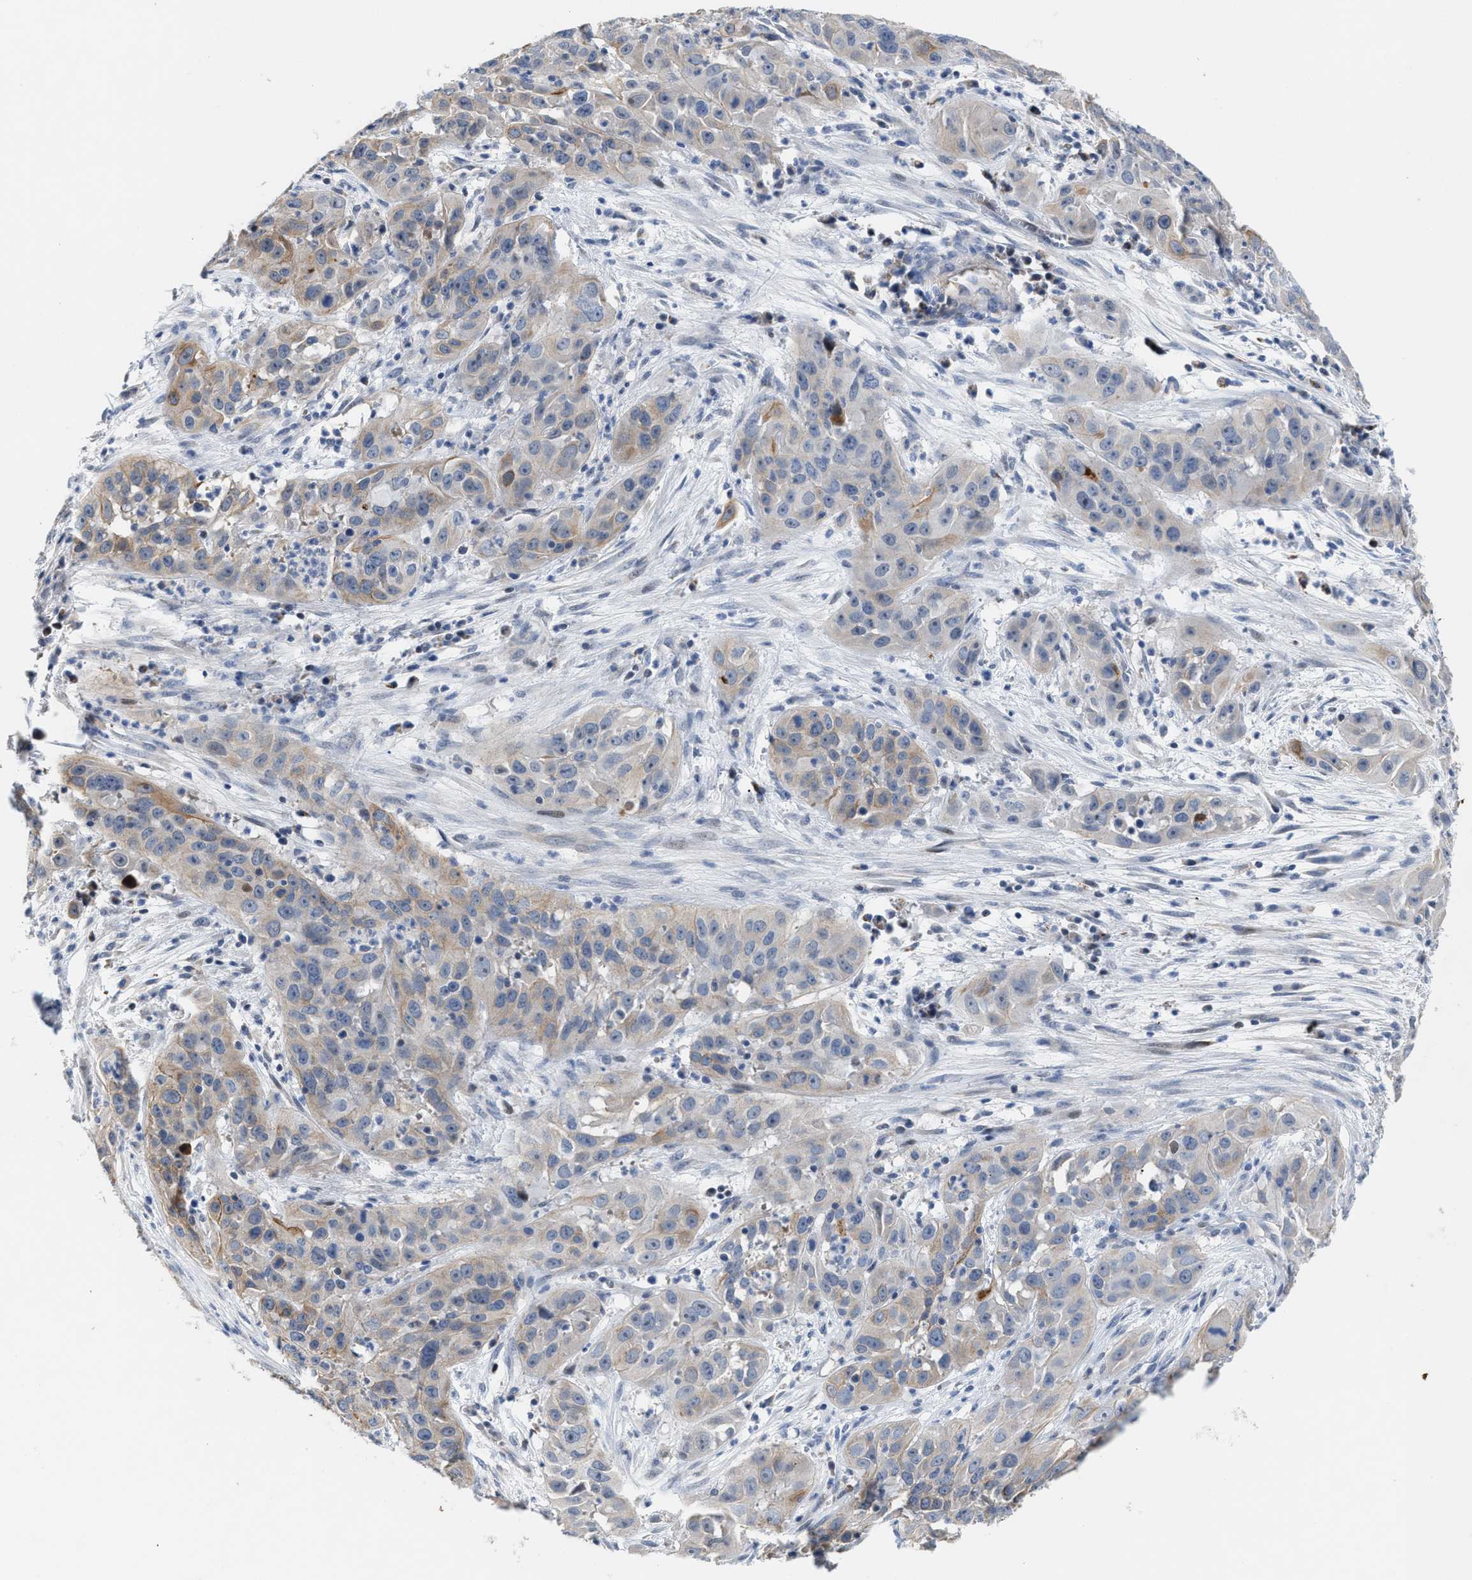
{"staining": {"intensity": "weak", "quantity": "<25%", "location": "cytoplasmic/membranous"}, "tissue": "cervical cancer", "cell_type": "Tumor cells", "image_type": "cancer", "snomed": [{"axis": "morphology", "description": "Squamous cell carcinoma, NOS"}, {"axis": "topography", "description": "Cervix"}], "caption": "Histopathology image shows no significant protein expression in tumor cells of cervical cancer (squamous cell carcinoma). The staining was performed using DAB to visualize the protein expression in brown, while the nuclei were stained in blue with hematoxylin (Magnification: 20x).", "gene": "JAG1", "patient": {"sex": "female", "age": 32}}